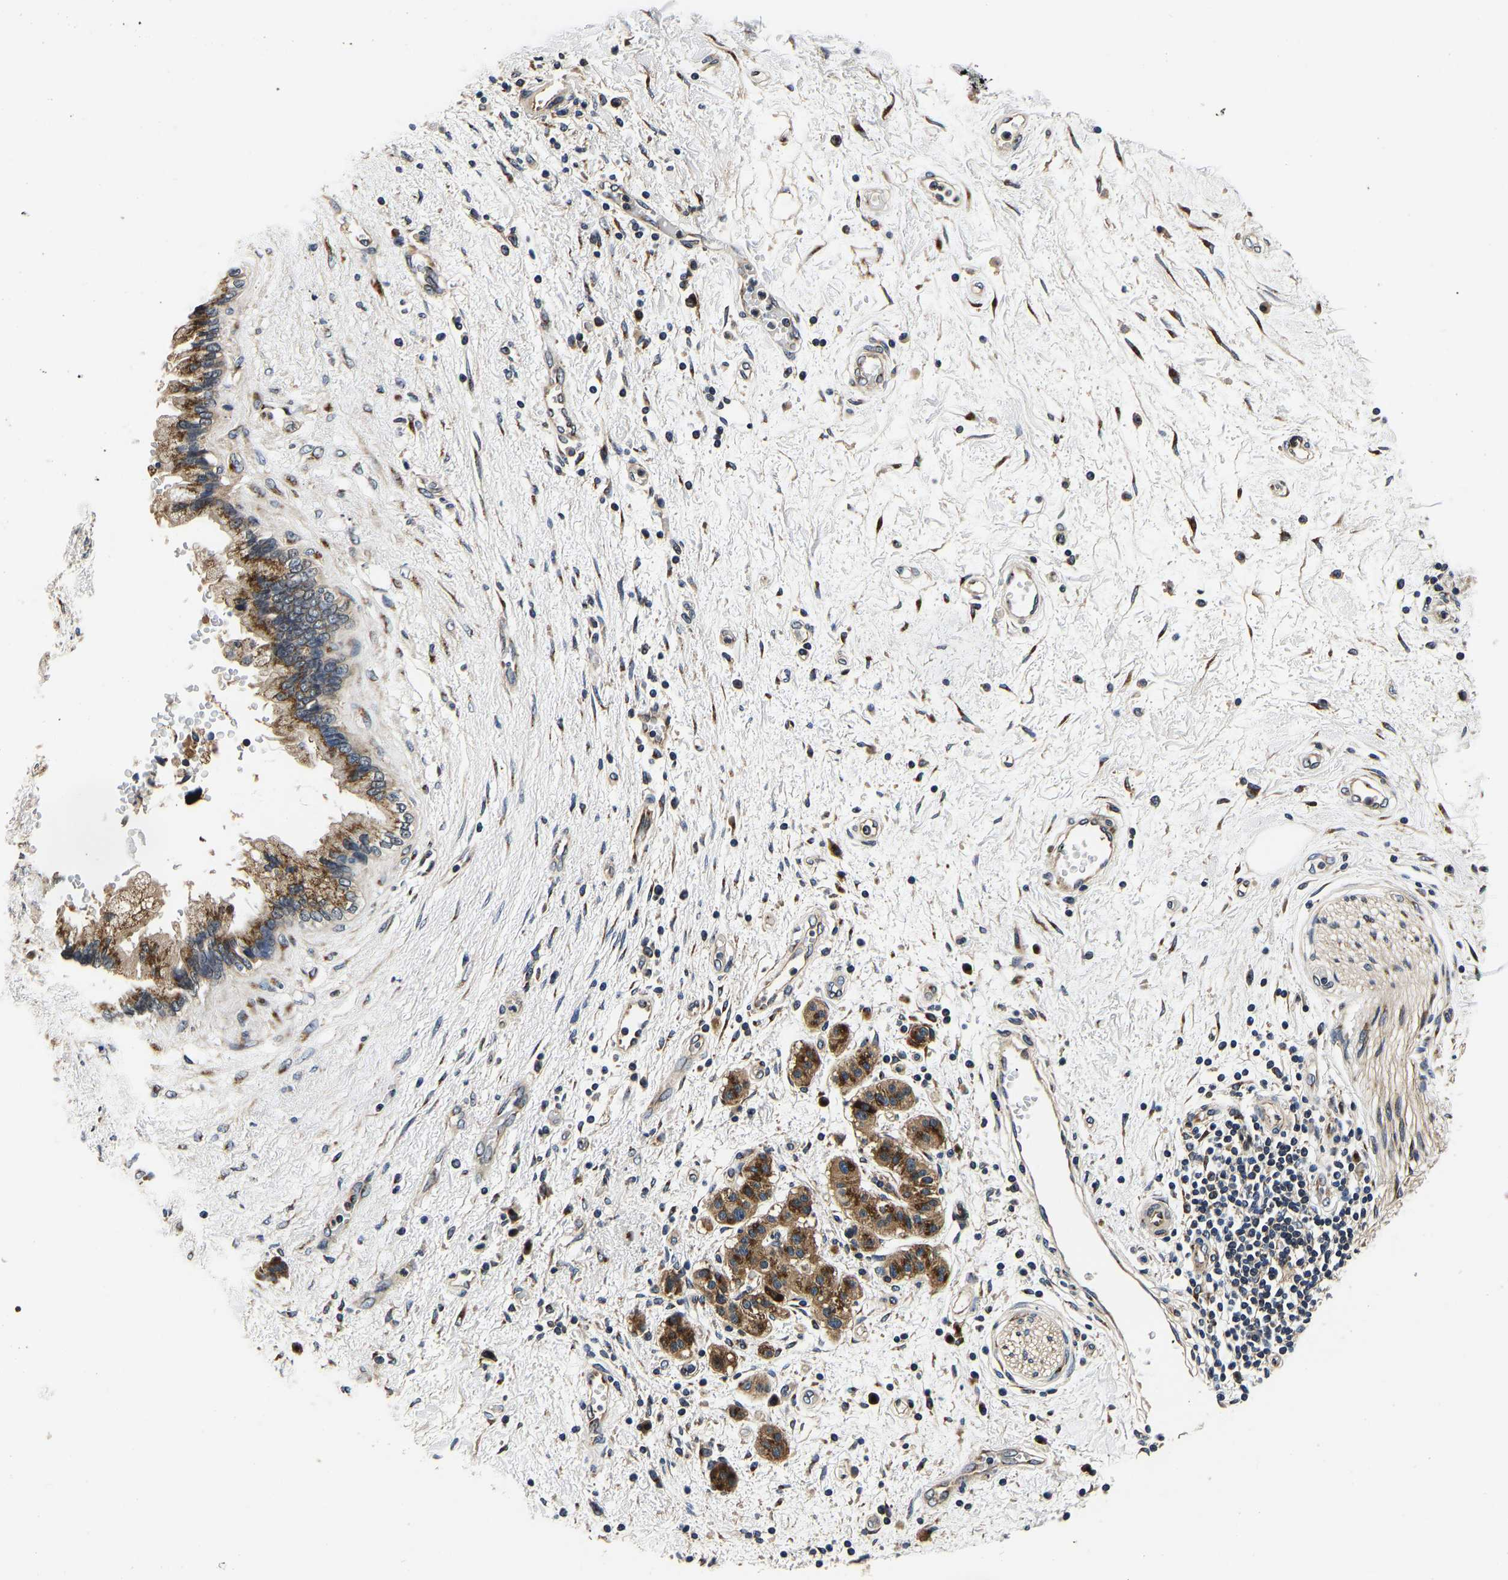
{"staining": {"intensity": "strong", "quantity": ">75%", "location": "cytoplasmic/membranous"}, "tissue": "pancreatic cancer", "cell_type": "Tumor cells", "image_type": "cancer", "snomed": [{"axis": "morphology", "description": "Adenocarcinoma, NOS"}, {"axis": "topography", "description": "Pancreas"}], "caption": "Tumor cells exhibit high levels of strong cytoplasmic/membranous staining in approximately >75% of cells in human pancreatic adenocarcinoma.", "gene": "RABAC1", "patient": {"sex": "female", "age": 60}}